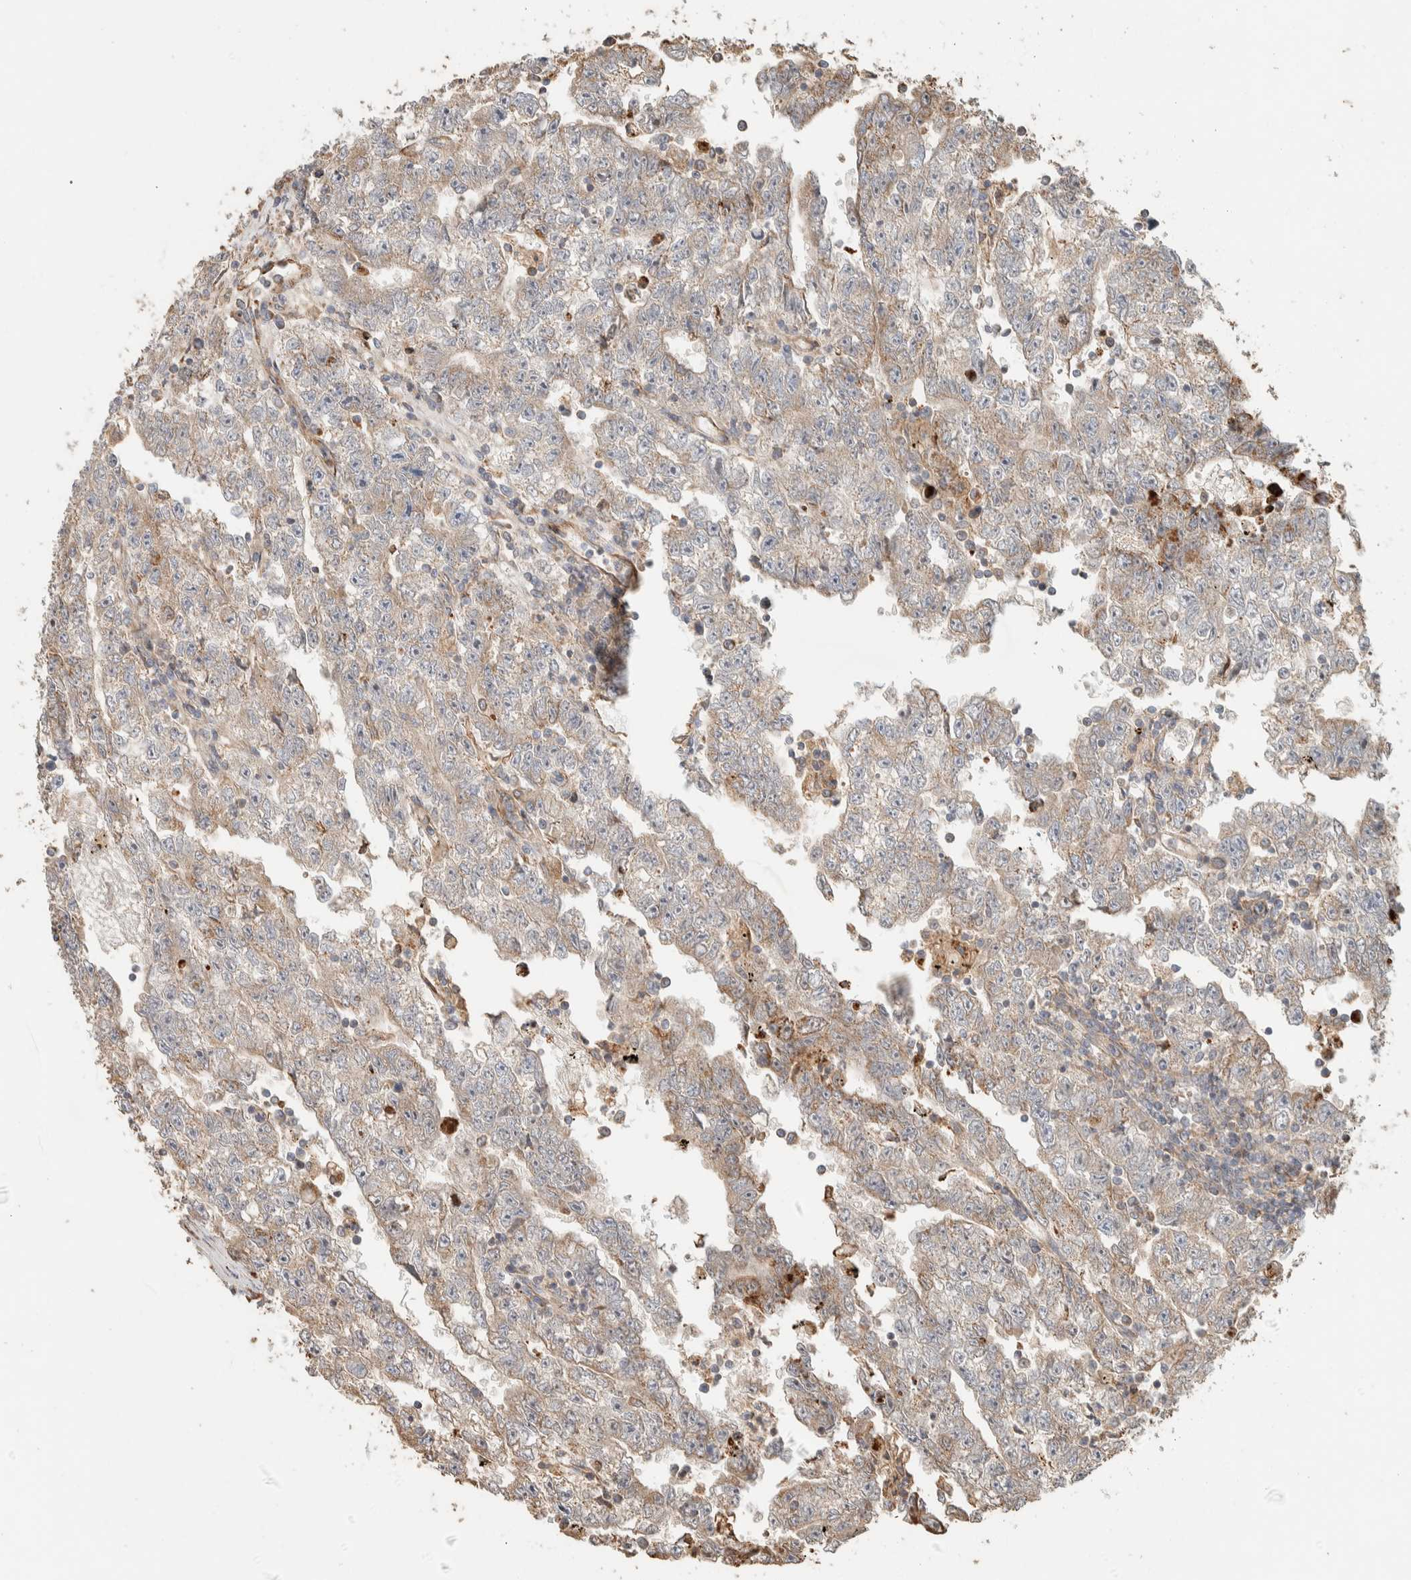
{"staining": {"intensity": "weak", "quantity": "<25%", "location": "cytoplasmic/membranous"}, "tissue": "testis cancer", "cell_type": "Tumor cells", "image_type": "cancer", "snomed": [{"axis": "morphology", "description": "Carcinoma, Embryonal, NOS"}, {"axis": "topography", "description": "Testis"}], "caption": "High power microscopy photomicrograph of an immunohistochemistry image of testis cancer, revealing no significant staining in tumor cells.", "gene": "KIF9", "patient": {"sex": "male", "age": 25}}